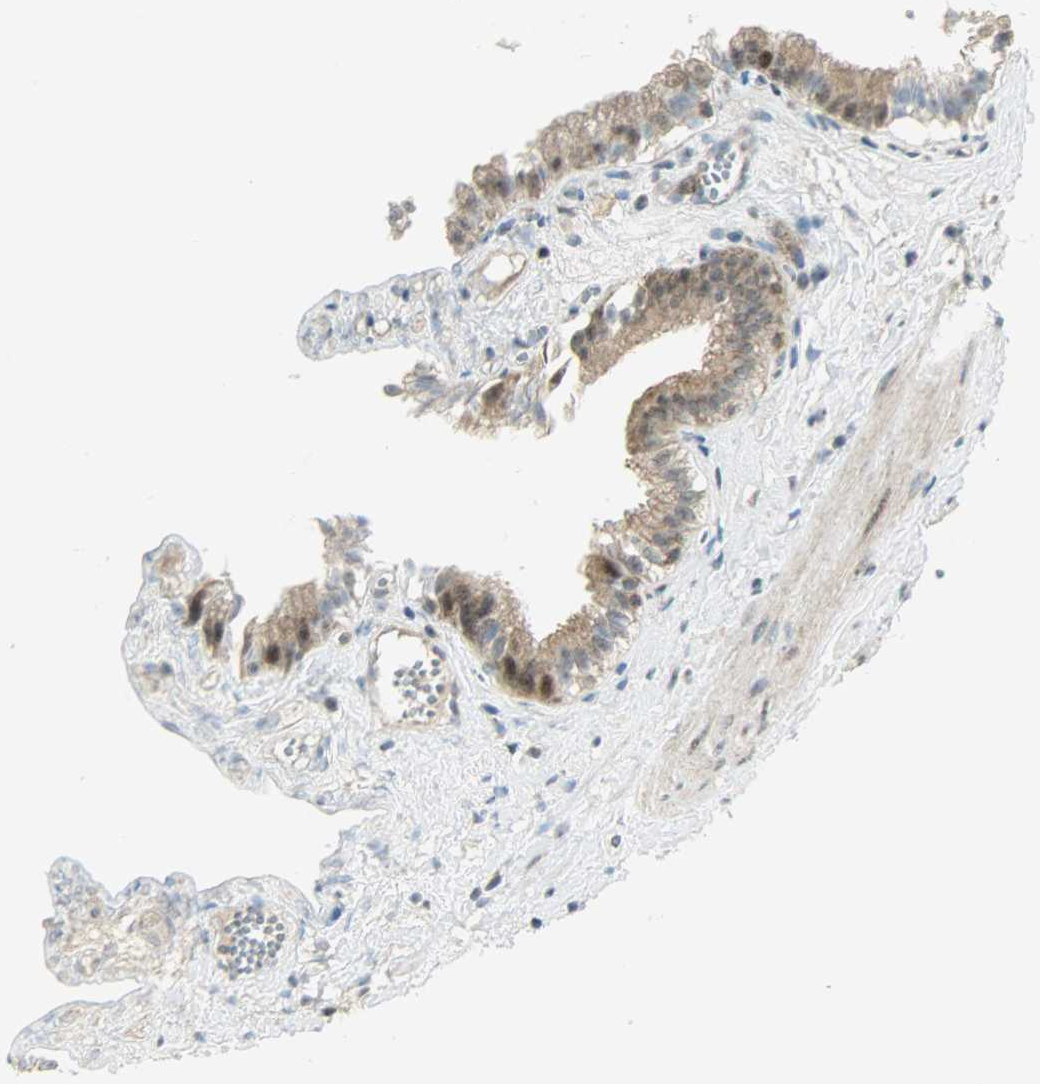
{"staining": {"intensity": "moderate", "quantity": ">75%", "location": "cytoplasmic/membranous,nuclear"}, "tissue": "gallbladder", "cell_type": "Glandular cells", "image_type": "normal", "snomed": [{"axis": "morphology", "description": "Normal tissue, NOS"}, {"axis": "topography", "description": "Gallbladder"}], "caption": "Protein staining reveals moderate cytoplasmic/membranous,nuclear expression in about >75% of glandular cells in unremarkable gallbladder.", "gene": "IL15", "patient": {"sex": "female", "age": 24}}